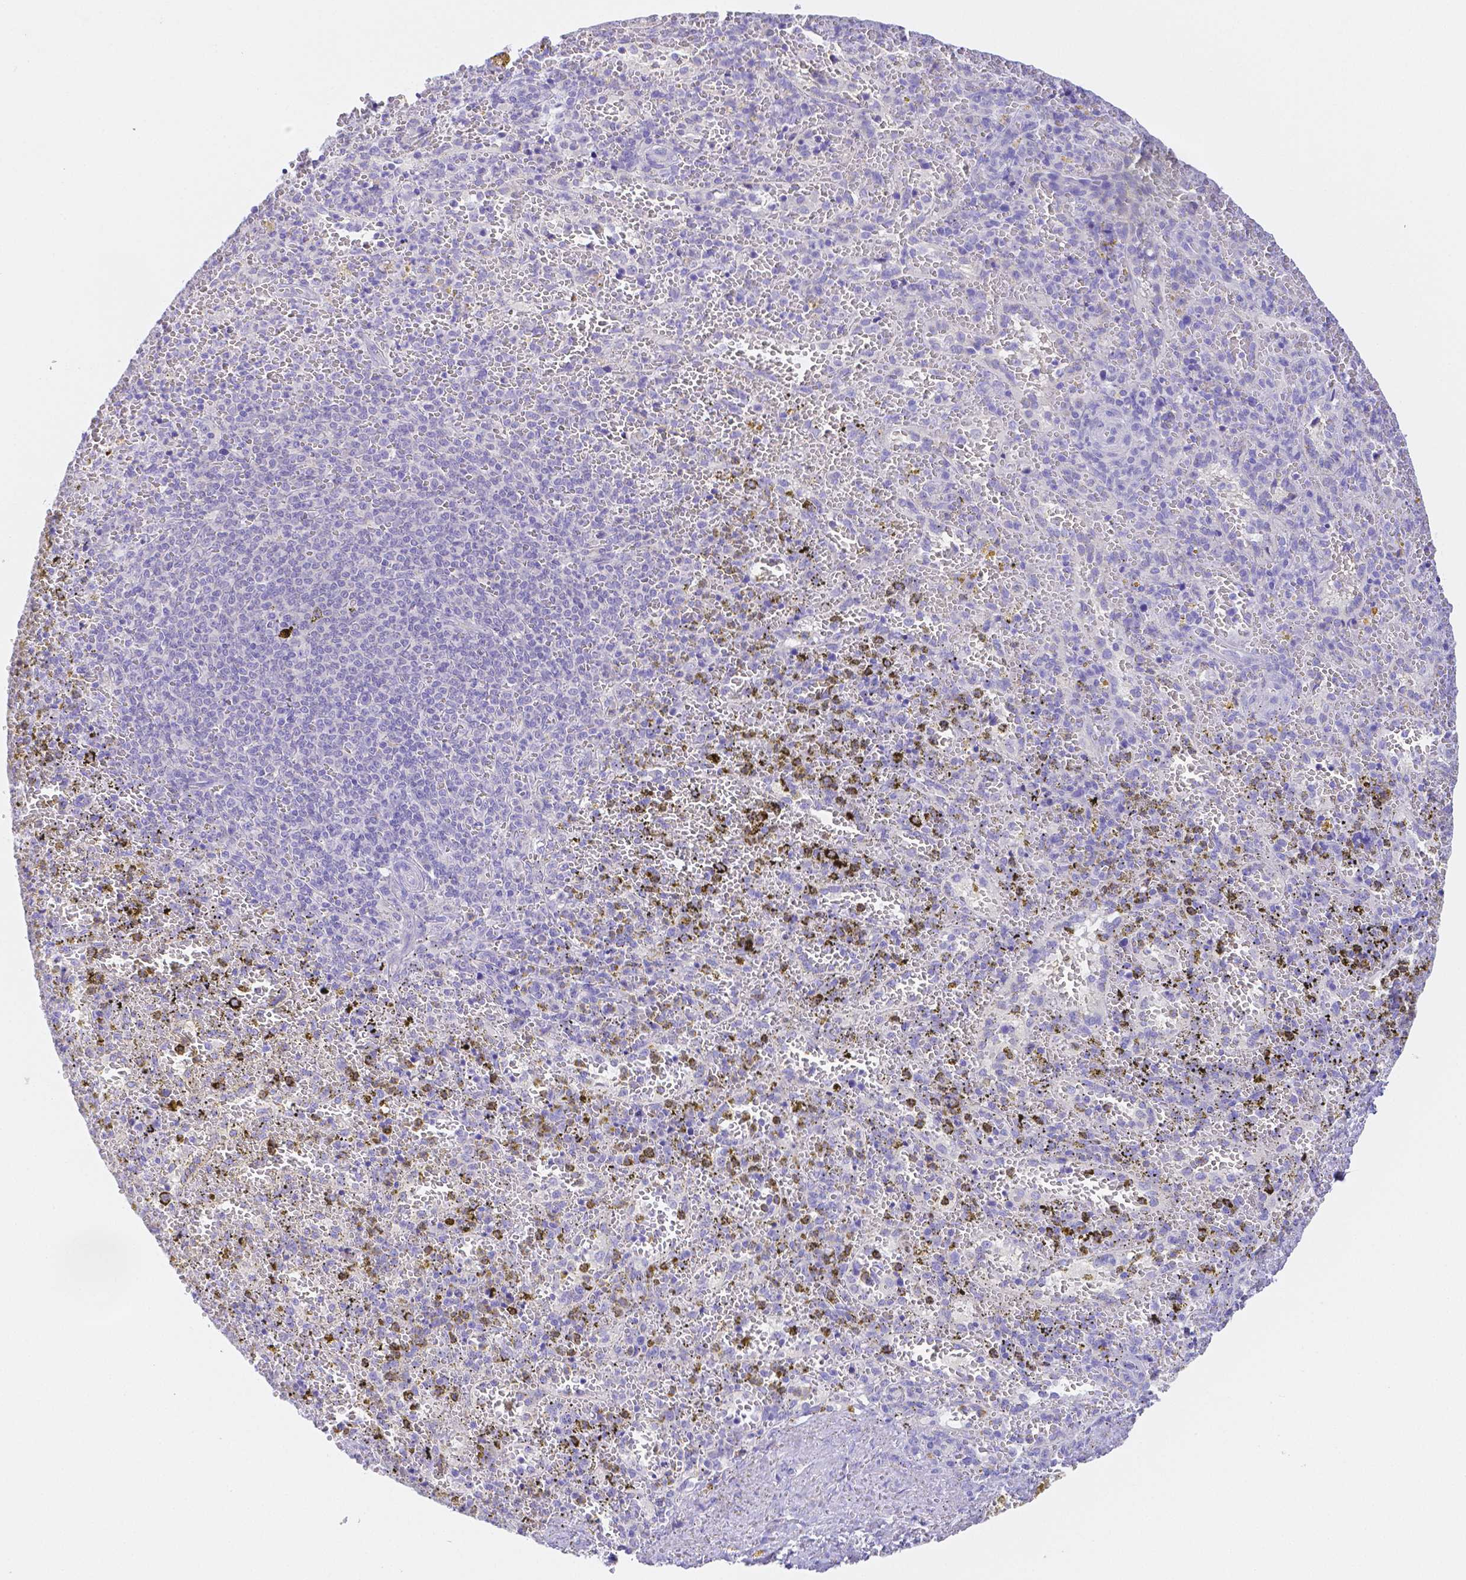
{"staining": {"intensity": "negative", "quantity": "none", "location": "none"}, "tissue": "spleen", "cell_type": "Cells in red pulp", "image_type": "normal", "snomed": [{"axis": "morphology", "description": "Normal tissue, NOS"}, {"axis": "topography", "description": "Spleen"}], "caption": "A high-resolution micrograph shows immunohistochemistry staining of benign spleen, which reveals no significant staining in cells in red pulp.", "gene": "ZG16B", "patient": {"sex": "female", "age": 50}}